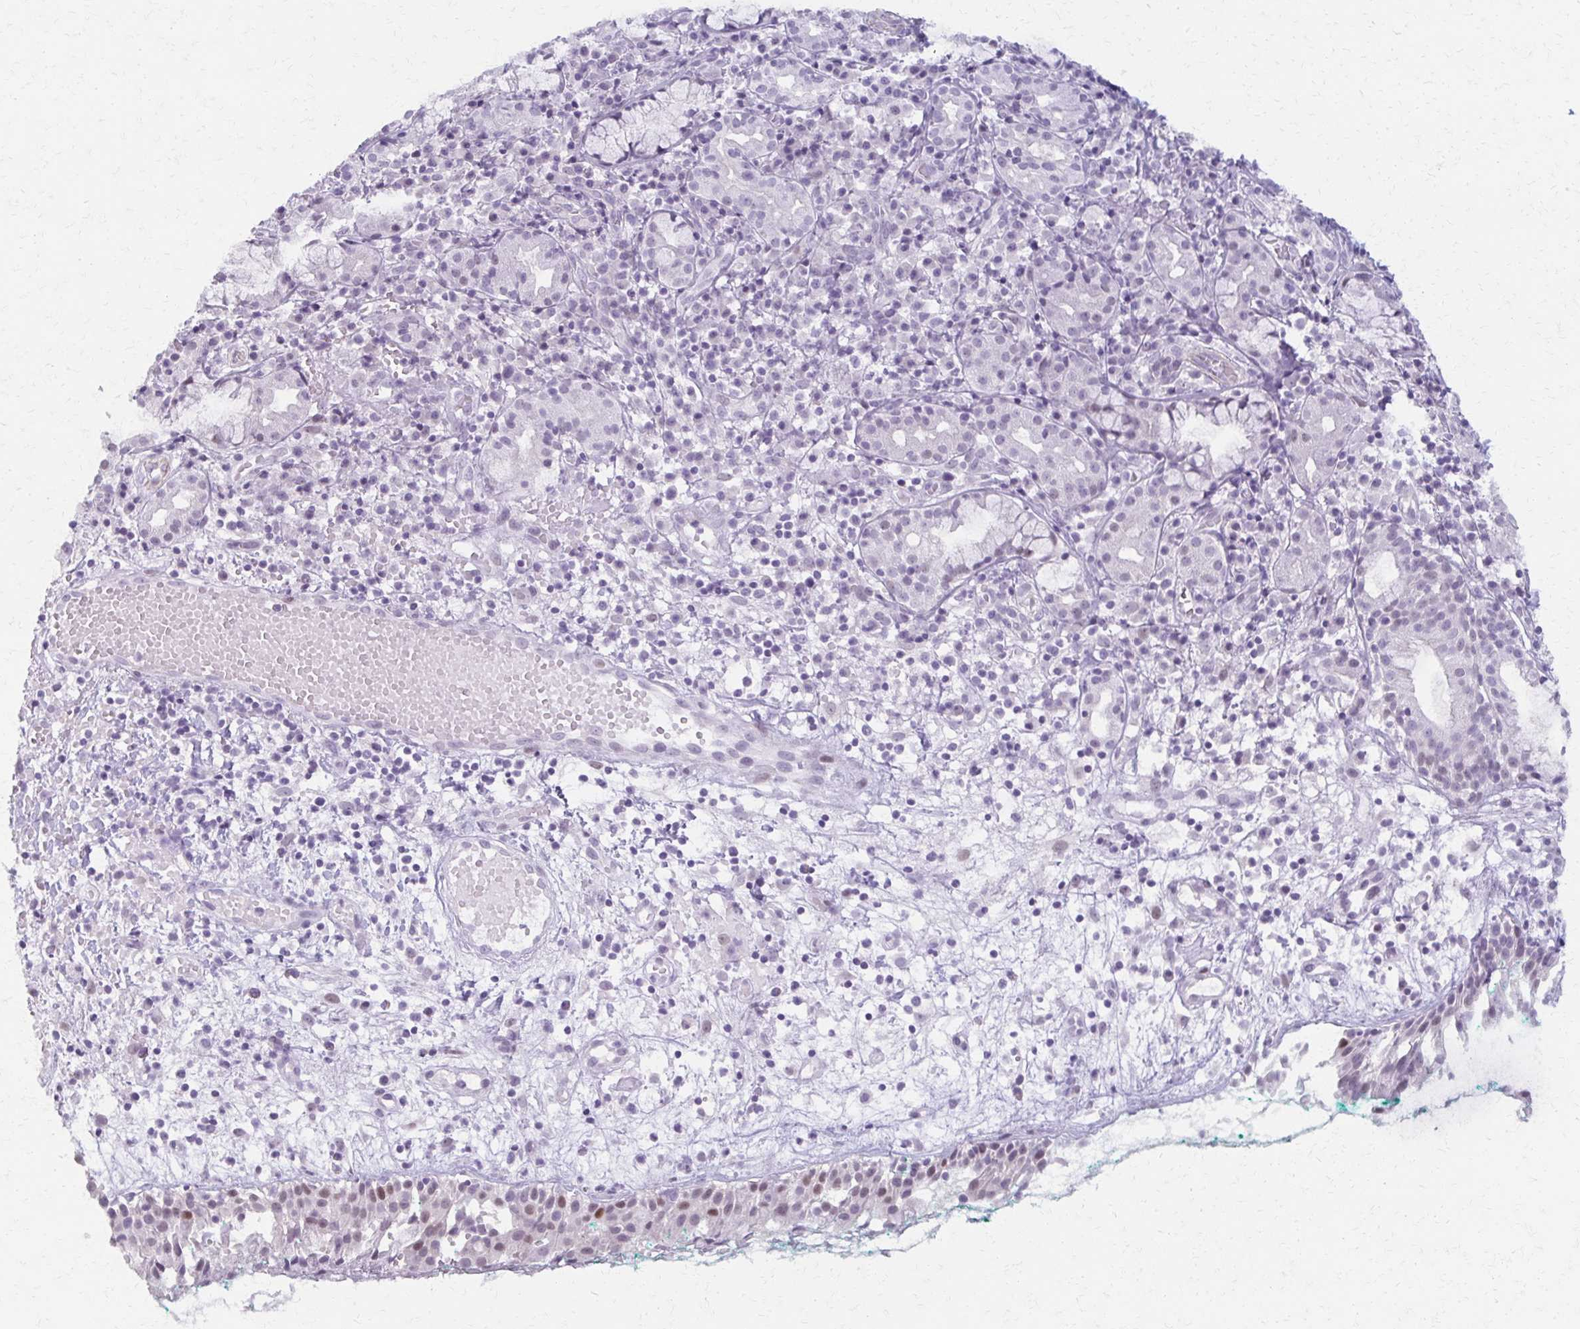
{"staining": {"intensity": "weak", "quantity": "25%-75%", "location": "nuclear"}, "tissue": "nasopharynx", "cell_type": "Respiratory epithelial cells", "image_type": "normal", "snomed": [{"axis": "morphology", "description": "Normal tissue, NOS"}, {"axis": "morphology", "description": "Basal cell carcinoma"}, {"axis": "topography", "description": "Cartilage tissue"}, {"axis": "topography", "description": "Nasopharynx"}, {"axis": "topography", "description": "Oral tissue"}], "caption": "A histopathology image showing weak nuclear staining in about 25%-75% of respiratory epithelial cells in benign nasopharynx, as visualized by brown immunohistochemical staining.", "gene": "MORC4", "patient": {"sex": "female", "age": 77}}